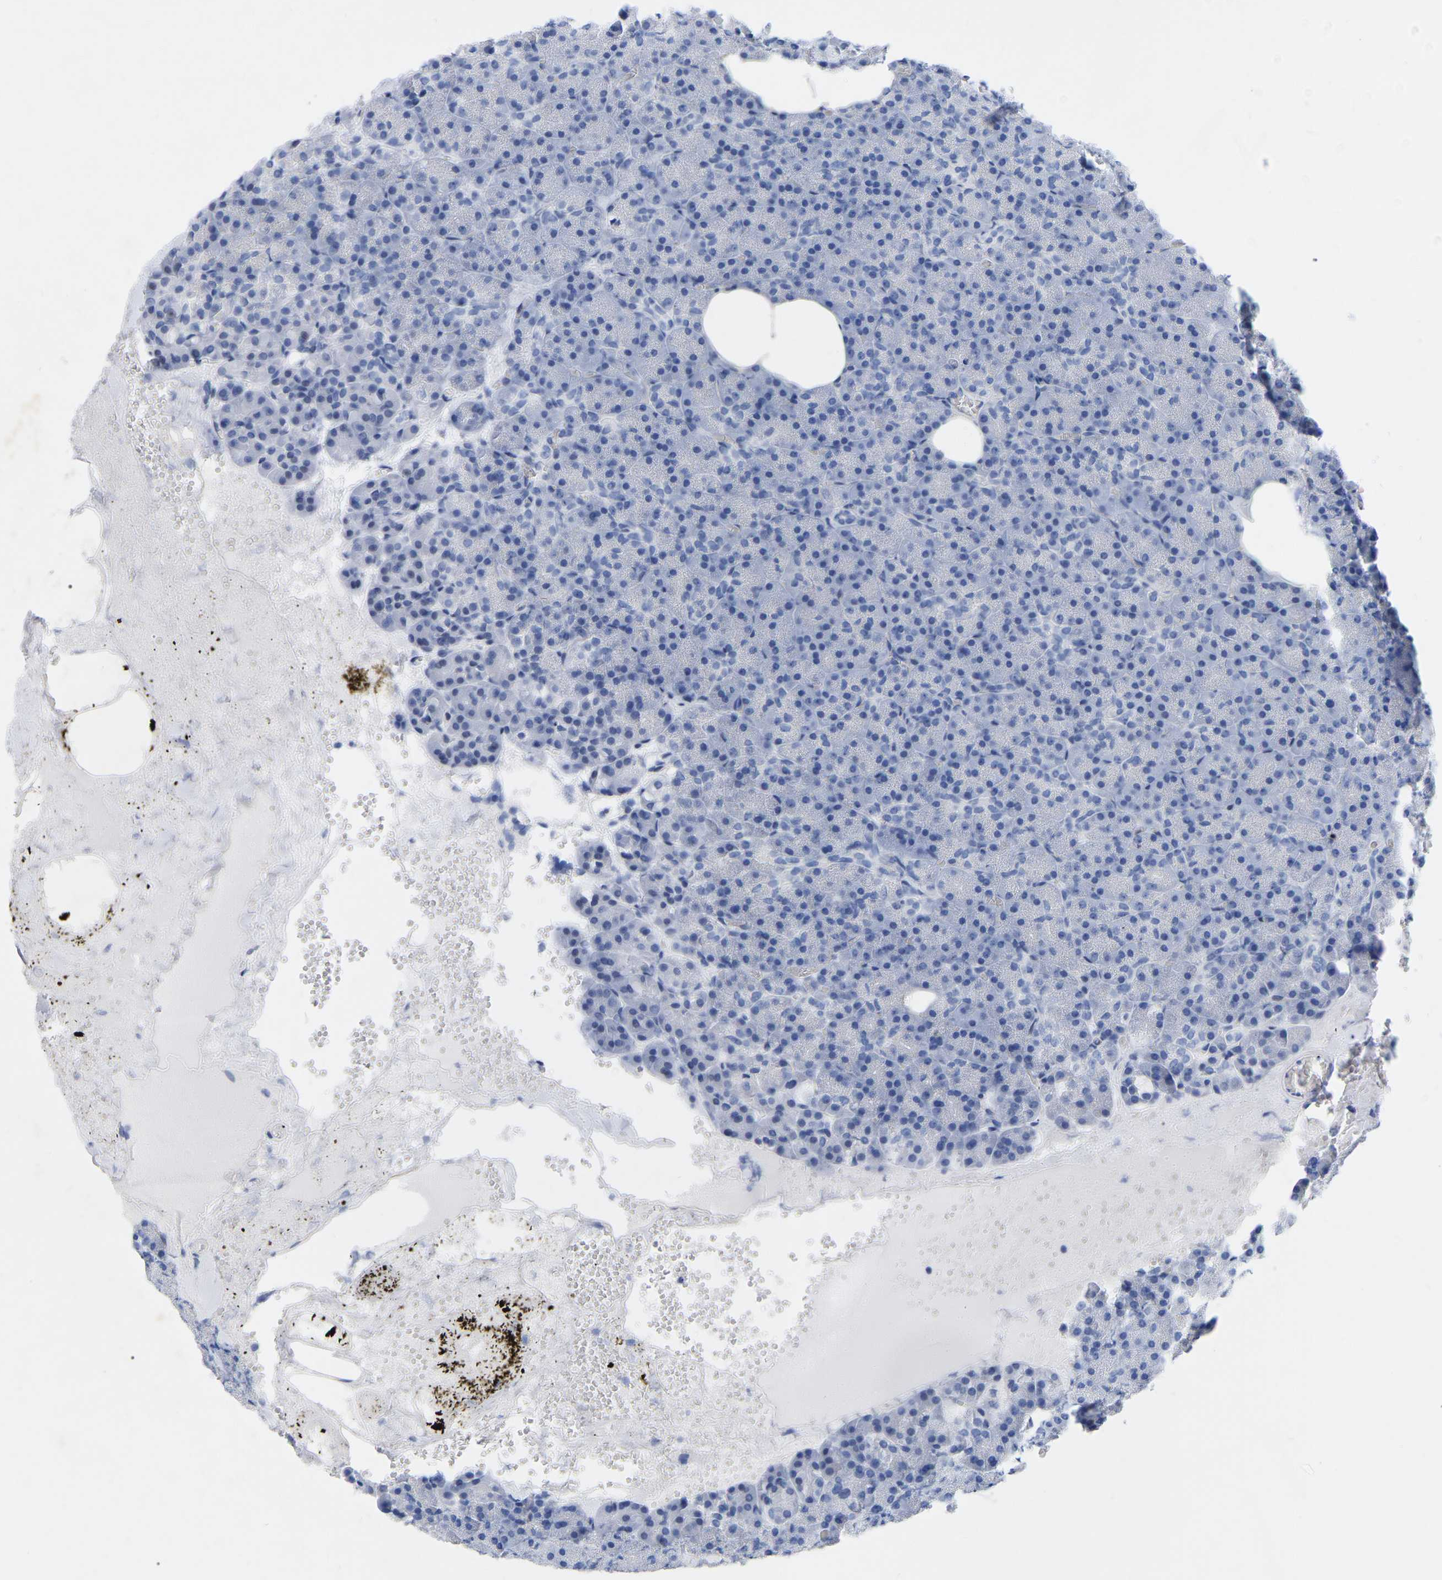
{"staining": {"intensity": "negative", "quantity": "none", "location": "none"}, "tissue": "pancreas", "cell_type": "Exocrine glandular cells", "image_type": "normal", "snomed": [{"axis": "morphology", "description": "Normal tissue, NOS"}, {"axis": "morphology", "description": "Carcinoid, malignant, NOS"}, {"axis": "topography", "description": "Pancreas"}], "caption": "DAB (3,3'-diaminobenzidine) immunohistochemical staining of normal human pancreas reveals no significant staining in exocrine glandular cells. (Stains: DAB immunohistochemistry with hematoxylin counter stain, Microscopy: brightfield microscopy at high magnification).", "gene": "ZNF629", "patient": {"sex": "female", "age": 35}}